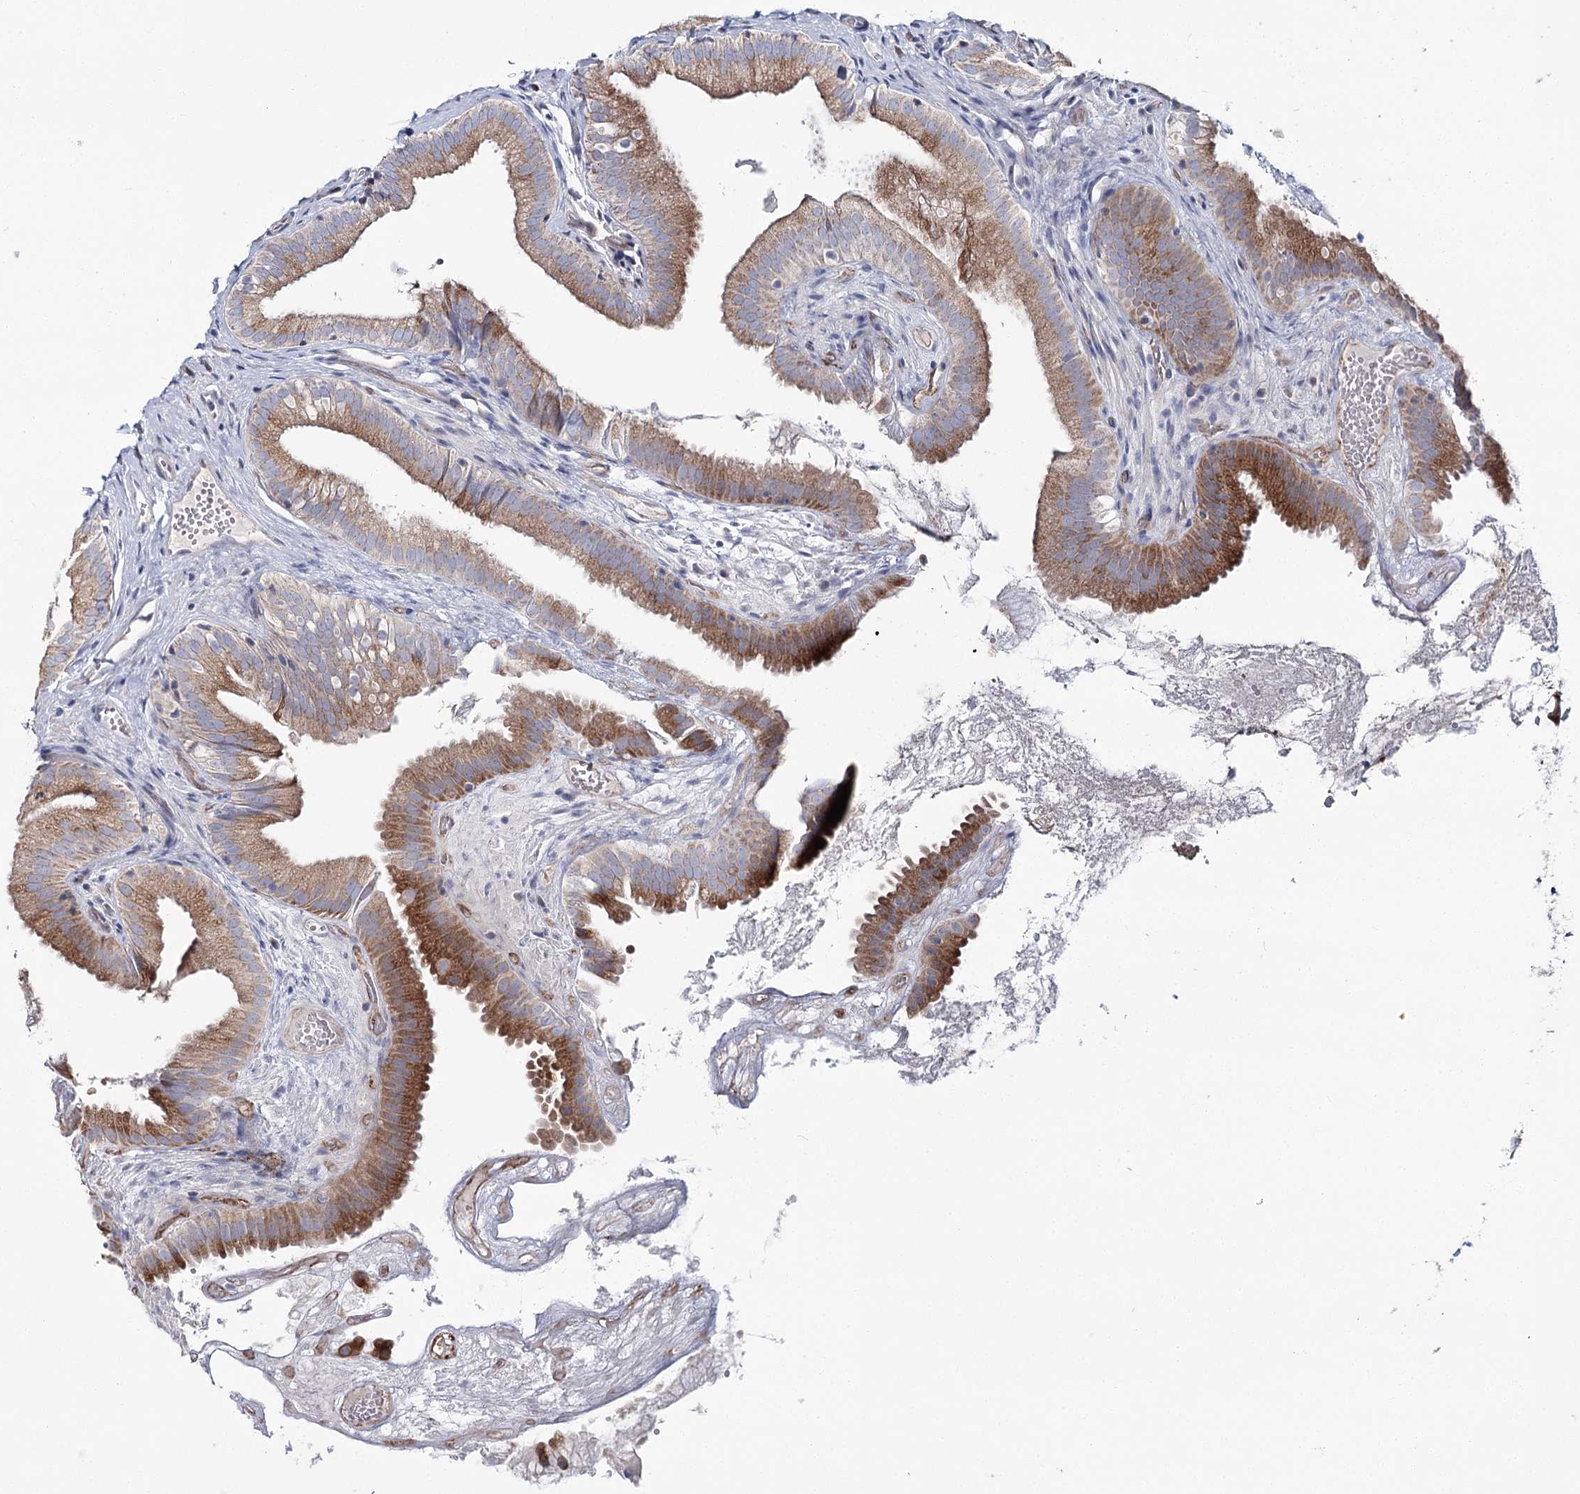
{"staining": {"intensity": "moderate", "quantity": ">75%", "location": "cytoplasmic/membranous"}, "tissue": "gallbladder", "cell_type": "Glandular cells", "image_type": "normal", "snomed": [{"axis": "morphology", "description": "Normal tissue, NOS"}, {"axis": "topography", "description": "Gallbladder"}], "caption": "Gallbladder stained for a protein reveals moderate cytoplasmic/membranous positivity in glandular cells.", "gene": "CPLANE1", "patient": {"sex": "female", "age": 30}}